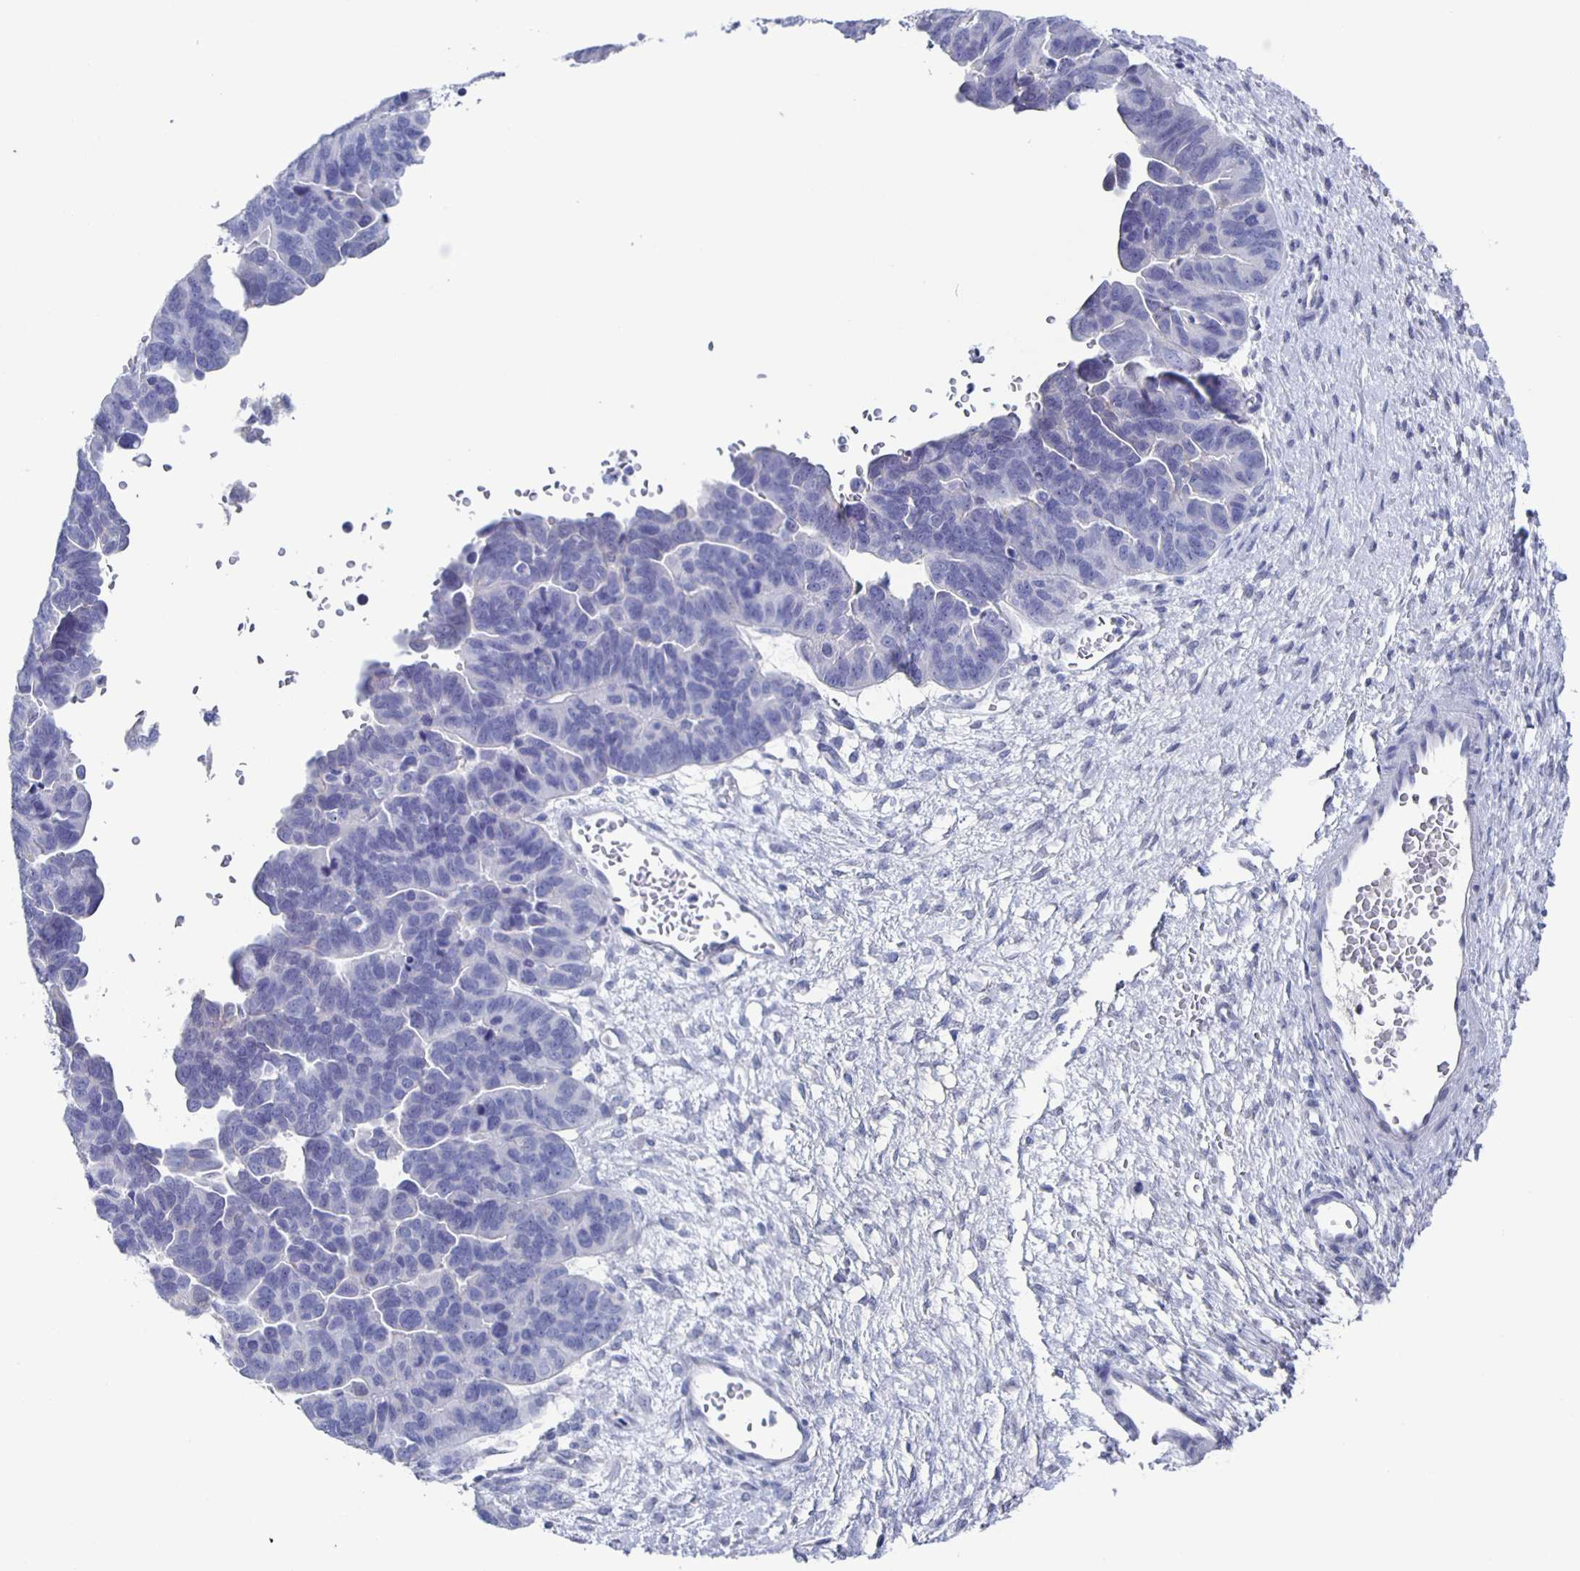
{"staining": {"intensity": "negative", "quantity": "none", "location": "none"}, "tissue": "ovarian cancer", "cell_type": "Tumor cells", "image_type": "cancer", "snomed": [{"axis": "morphology", "description": "Cystadenocarcinoma, serous, NOS"}, {"axis": "topography", "description": "Ovary"}], "caption": "Immunohistochemistry (IHC) histopathology image of neoplastic tissue: human ovarian serous cystadenocarcinoma stained with DAB demonstrates no significant protein staining in tumor cells.", "gene": "CCDC17", "patient": {"sex": "female", "age": 64}}